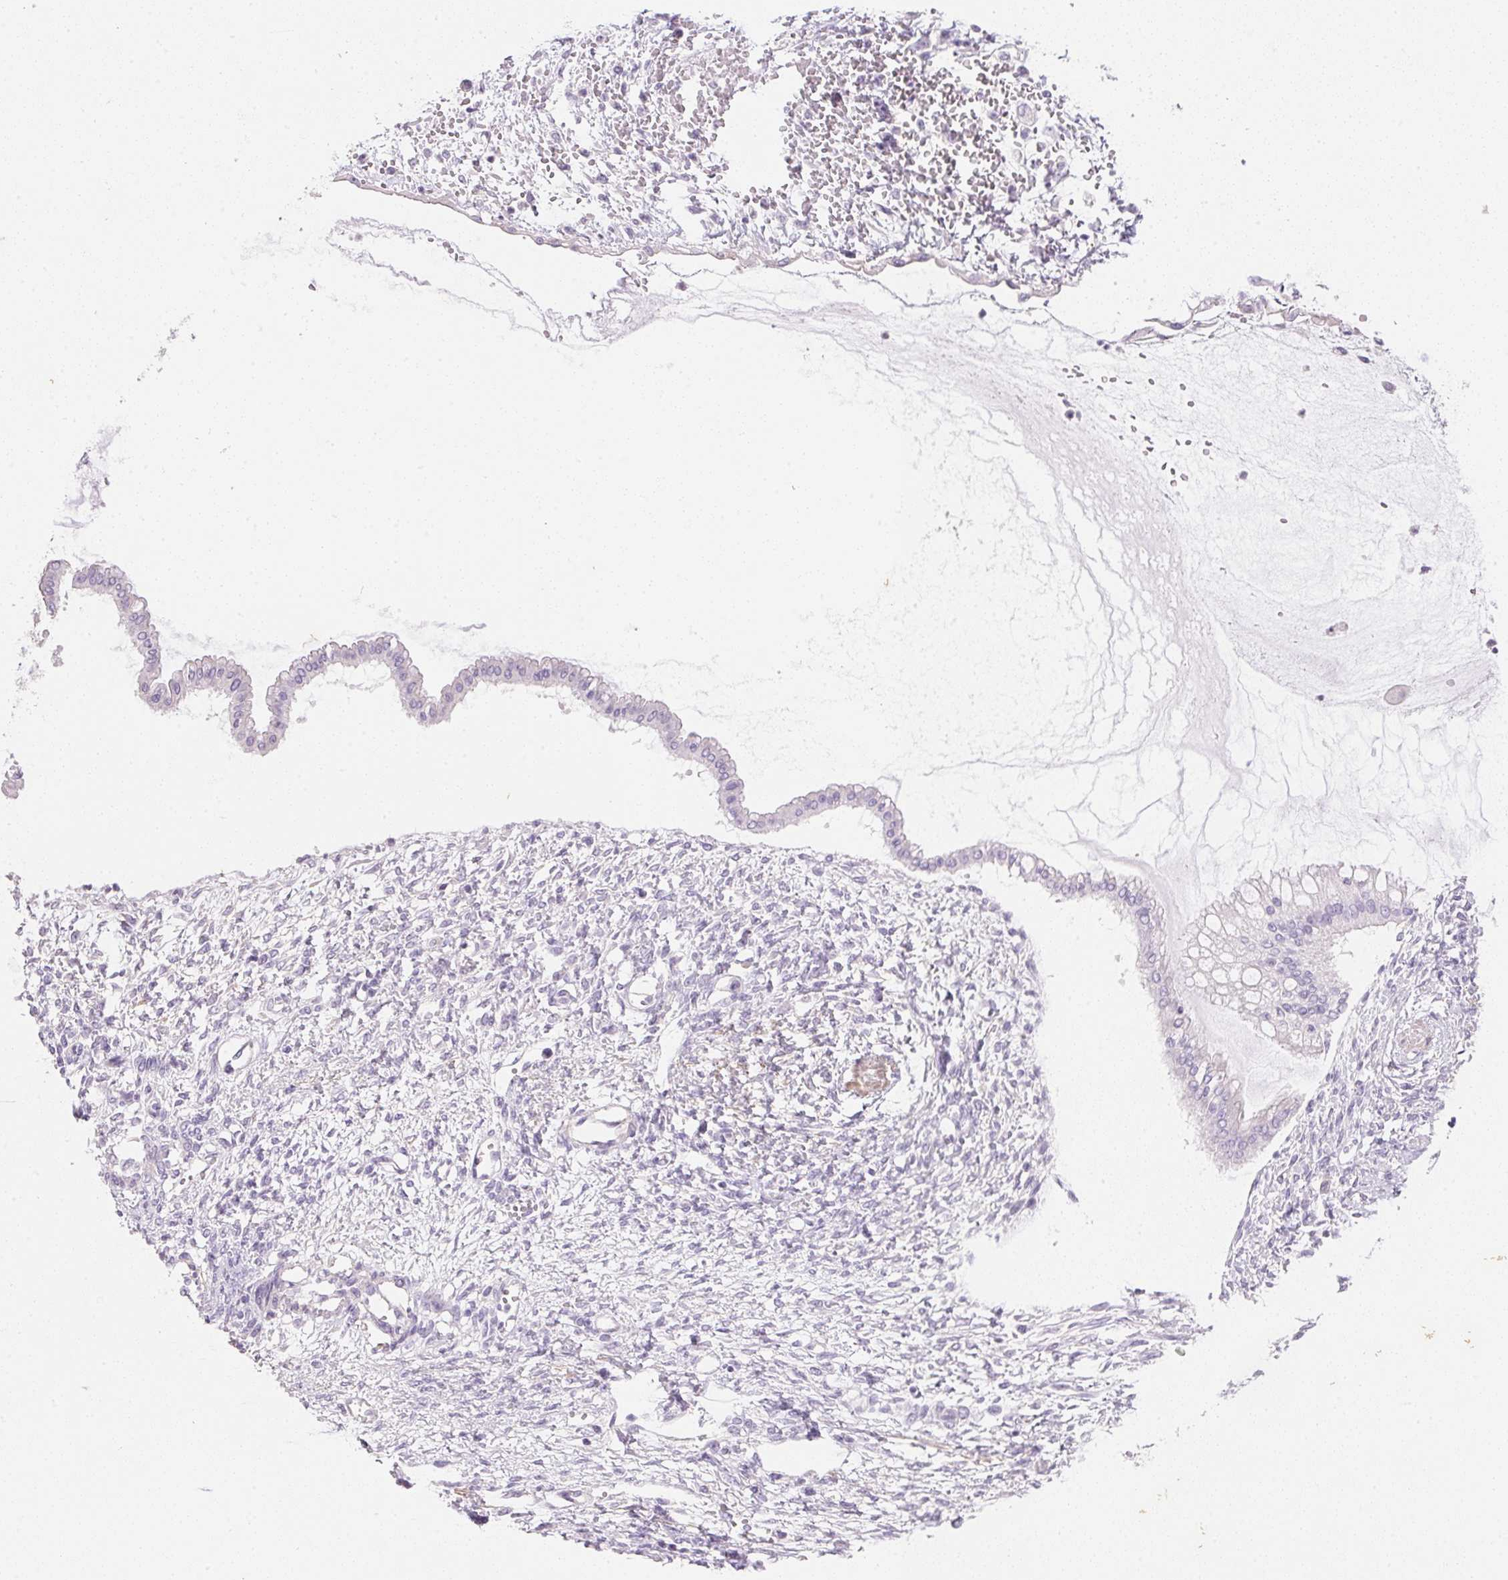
{"staining": {"intensity": "negative", "quantity": "none", "location": "none"}, "tissue": "ovarian cancer", "cell_type": "Tumor cells", "image_type": "cancer", "snomed": [{"axis": "morphology", "description": "Cystadenocarcinoma, mucinous, NOS"}, {"axis": "topography", "description": "Ovary"}], "caption": "A histopathology image of human ovarian cancer is negative for staining in tumor cells.", "gene": "KCNE2", "patient": {"sex": "female", "age": 73}}